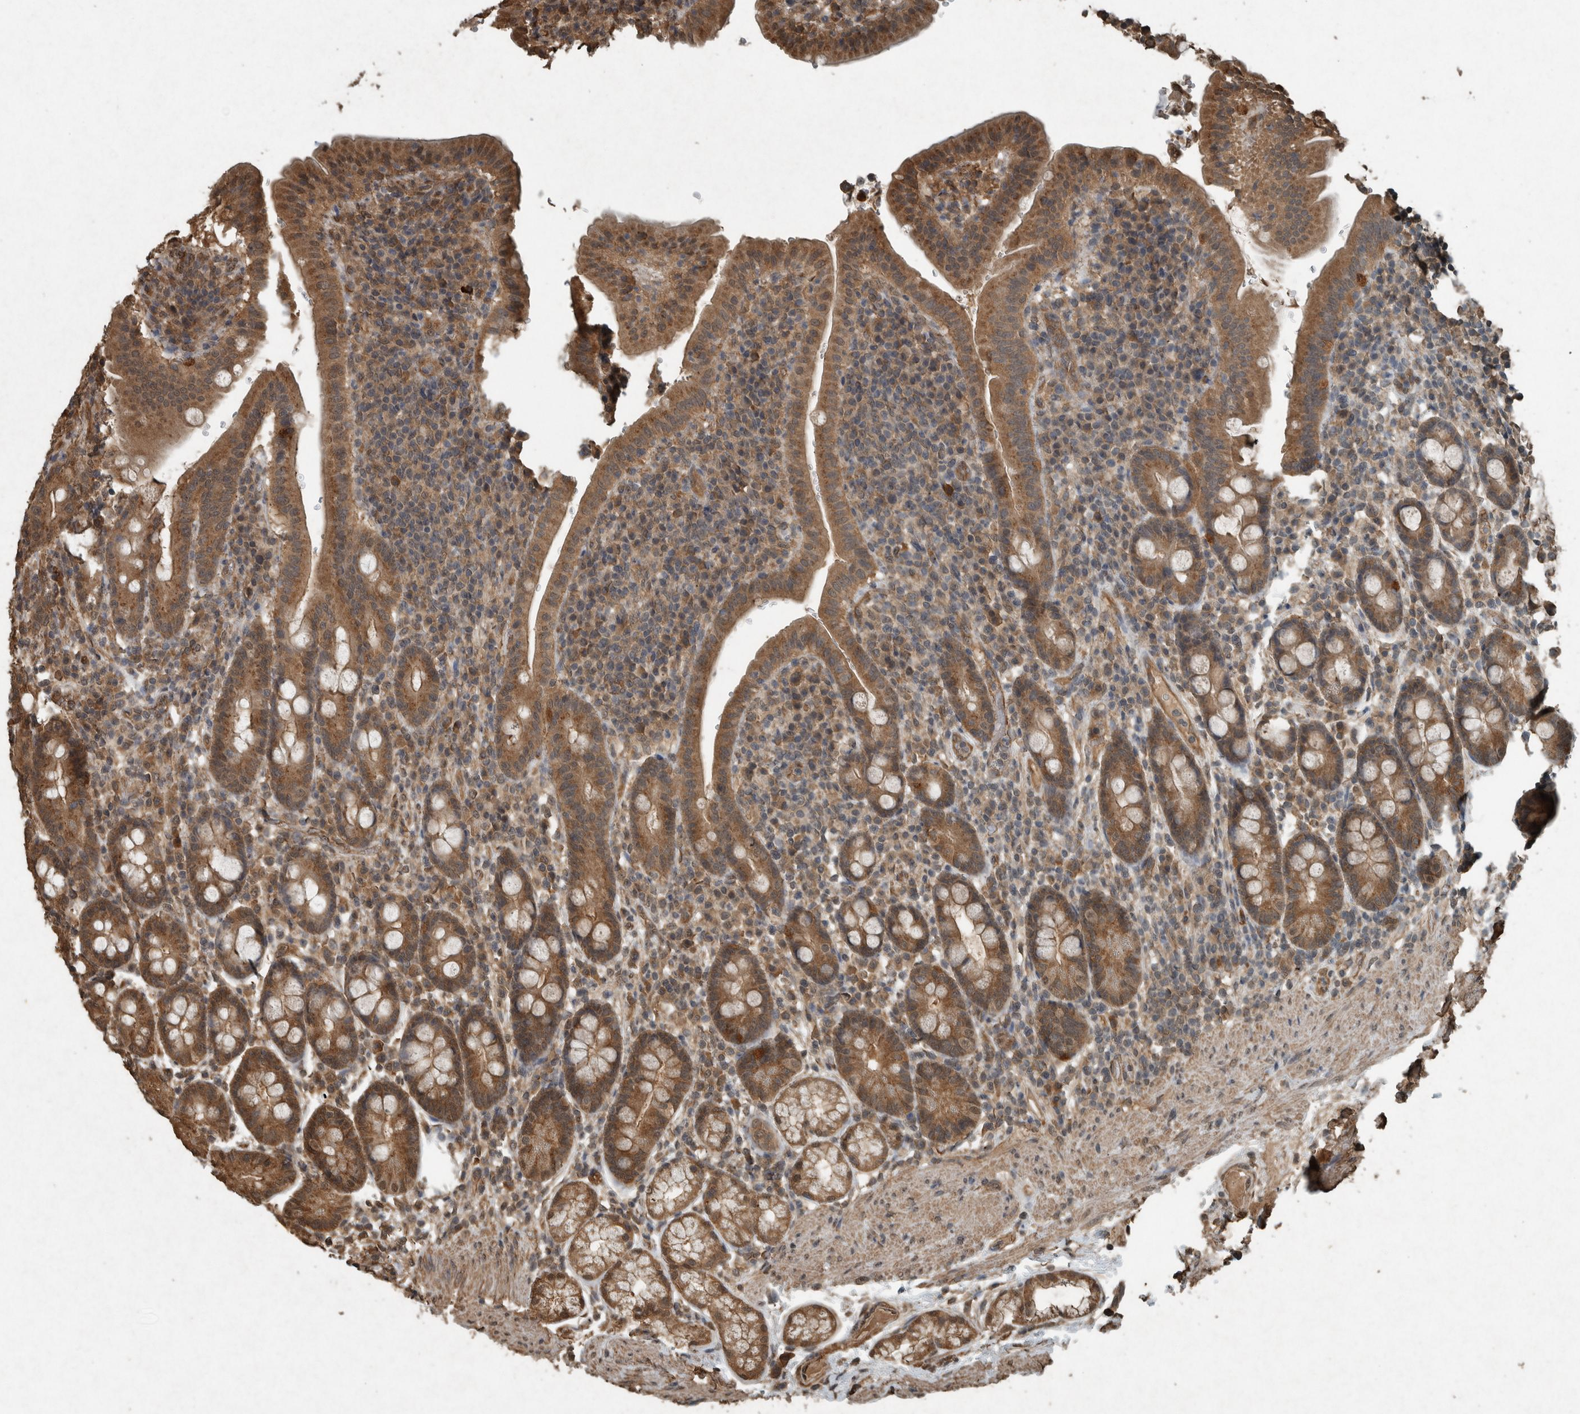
{"staining": {"intensity": "moderate", "quantity": ">75%", "location": "cytoplasmic/membranous"}, "tissue": "duodenum", "cell_type": "Glandular cells", "image_type": "normal", "snomed": [{"axis": "morphology", "description": "Normal tissue, NOS"}, {"axis": "morphology", "description": "Adenocarcinoma, NOS"}, {"axis": "topography", "description": "Pancreas"}, {"axis": "topography", "description": "Duodenum"}], "caption": "Benign duodenum shows moderate cytoplasmic/membranous staining in approximately >75% of glandular cells, visualized by immunohistochemistry.", "gene": "ARHGEF12", "patient": {"sex": "male", "age": 50}}